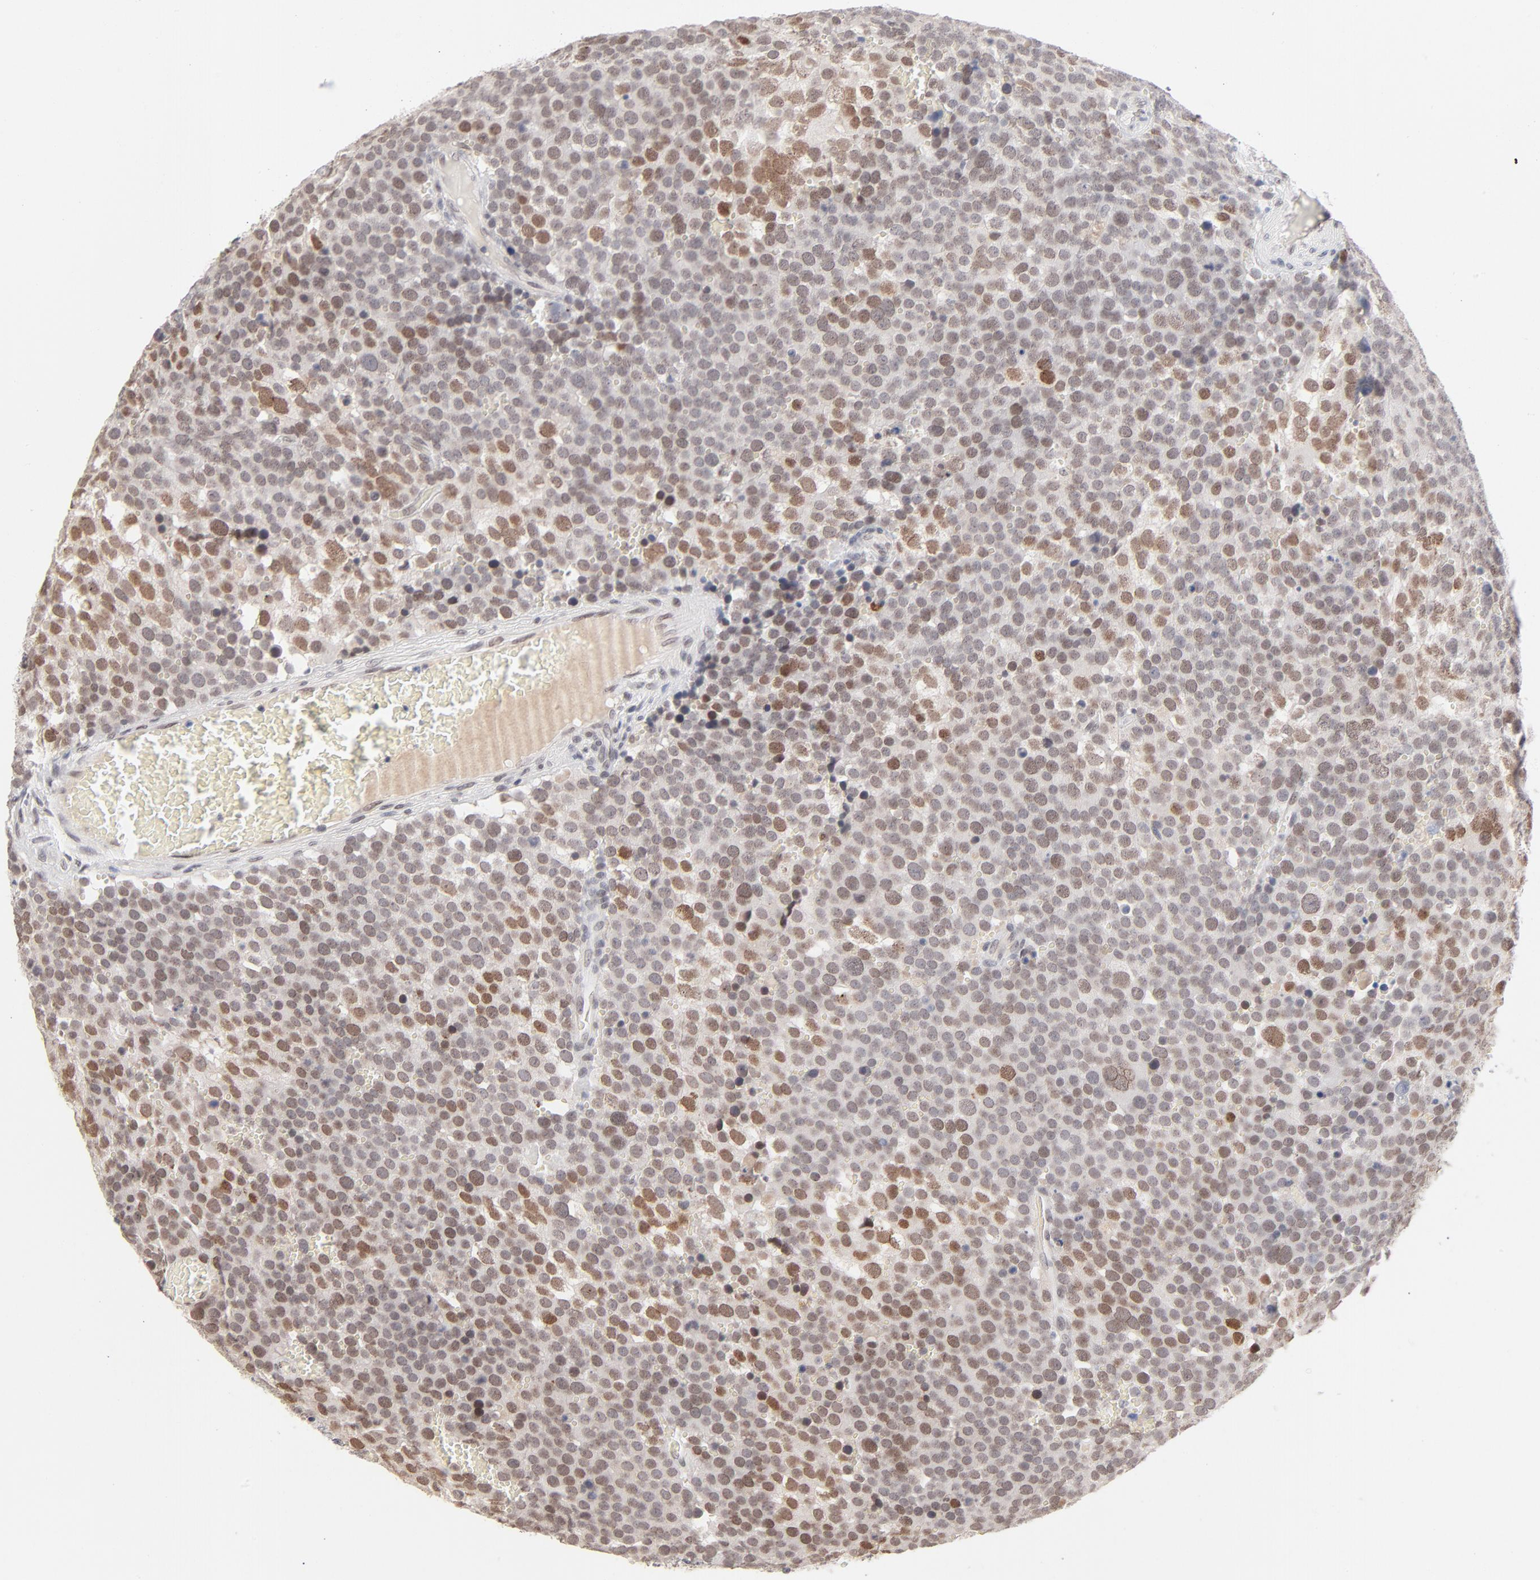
{"staining": {"intensity": "moderate", "quantity": "25%-75%", "location": "nuclear"}, "tissue": "testis cancer", "cell_type": "Tumor cells", "image_type": "cancer", "snomed": [{"axis": "morphology", "description": "Seminoma, NOS"}, {"axis": "topography", "description": "Testis"}], "caption": "A high-resolution histopathology image shows immunohistochemistry (IHC) staining of testis cancer, which demonstrates moderate nuclear expression in about 25%-75% of tumor cells.", "gene": "MBIP", "patient": {"sex": "male", "age": 71}}